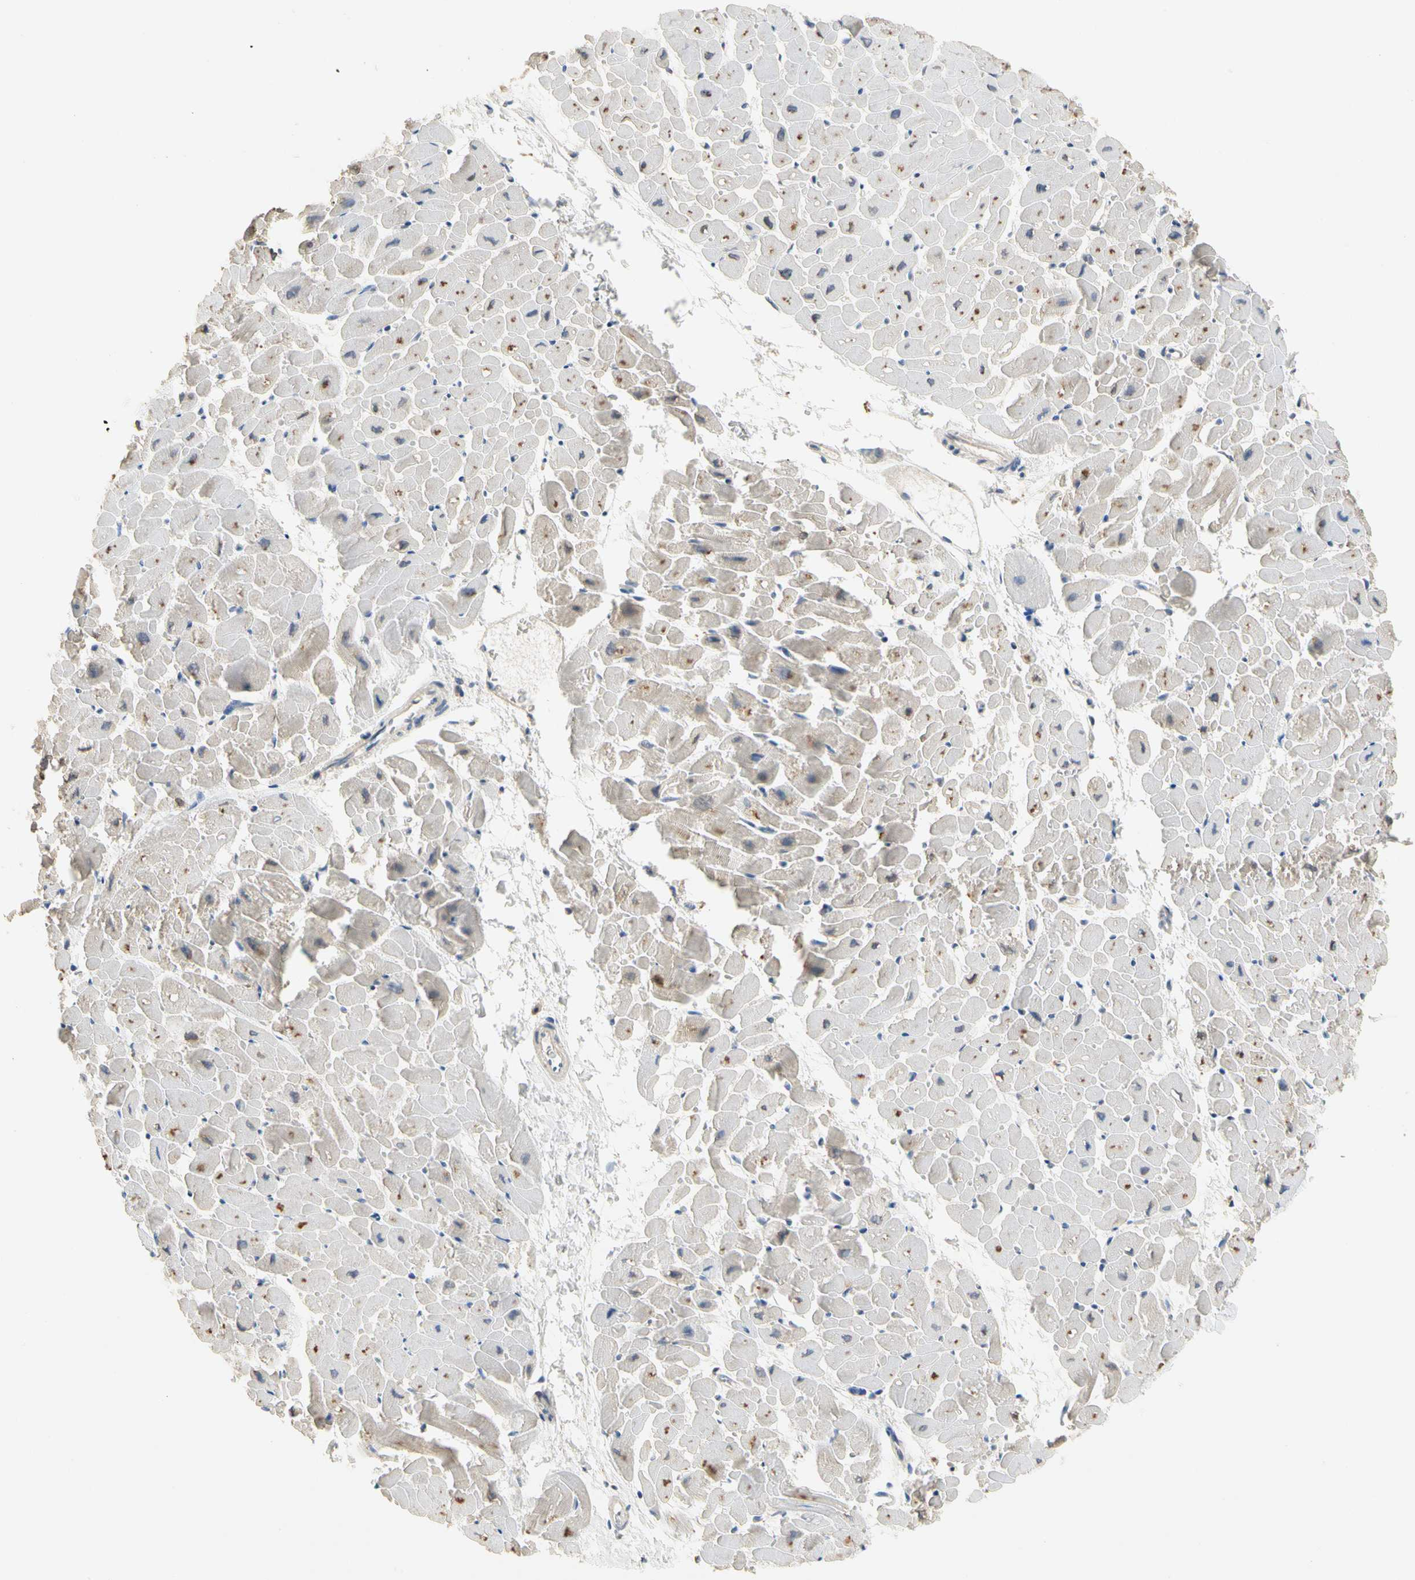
{"staining": {"intensity": "moderate", "quantity": "25%-75%", "location": "cytoplasmic/membranous"}, "tissue": "heart muscle", "cell_type": "Cardiomyocytes", "image_type": "normal", "snomed": [{"axis": "morphology", "description": "Normal tissue, NOS"}, {"axis": "topography", "description": "Heart"}], "caption": "This histopathology image shows IHC staining of normal human heart muscle, with medium moderate cytoplasmic/membranous expression in approximately 25%-75% of cardiomyocytes.", "gene": "GAS6", "patient": {"sex": "male", "age": 45}}